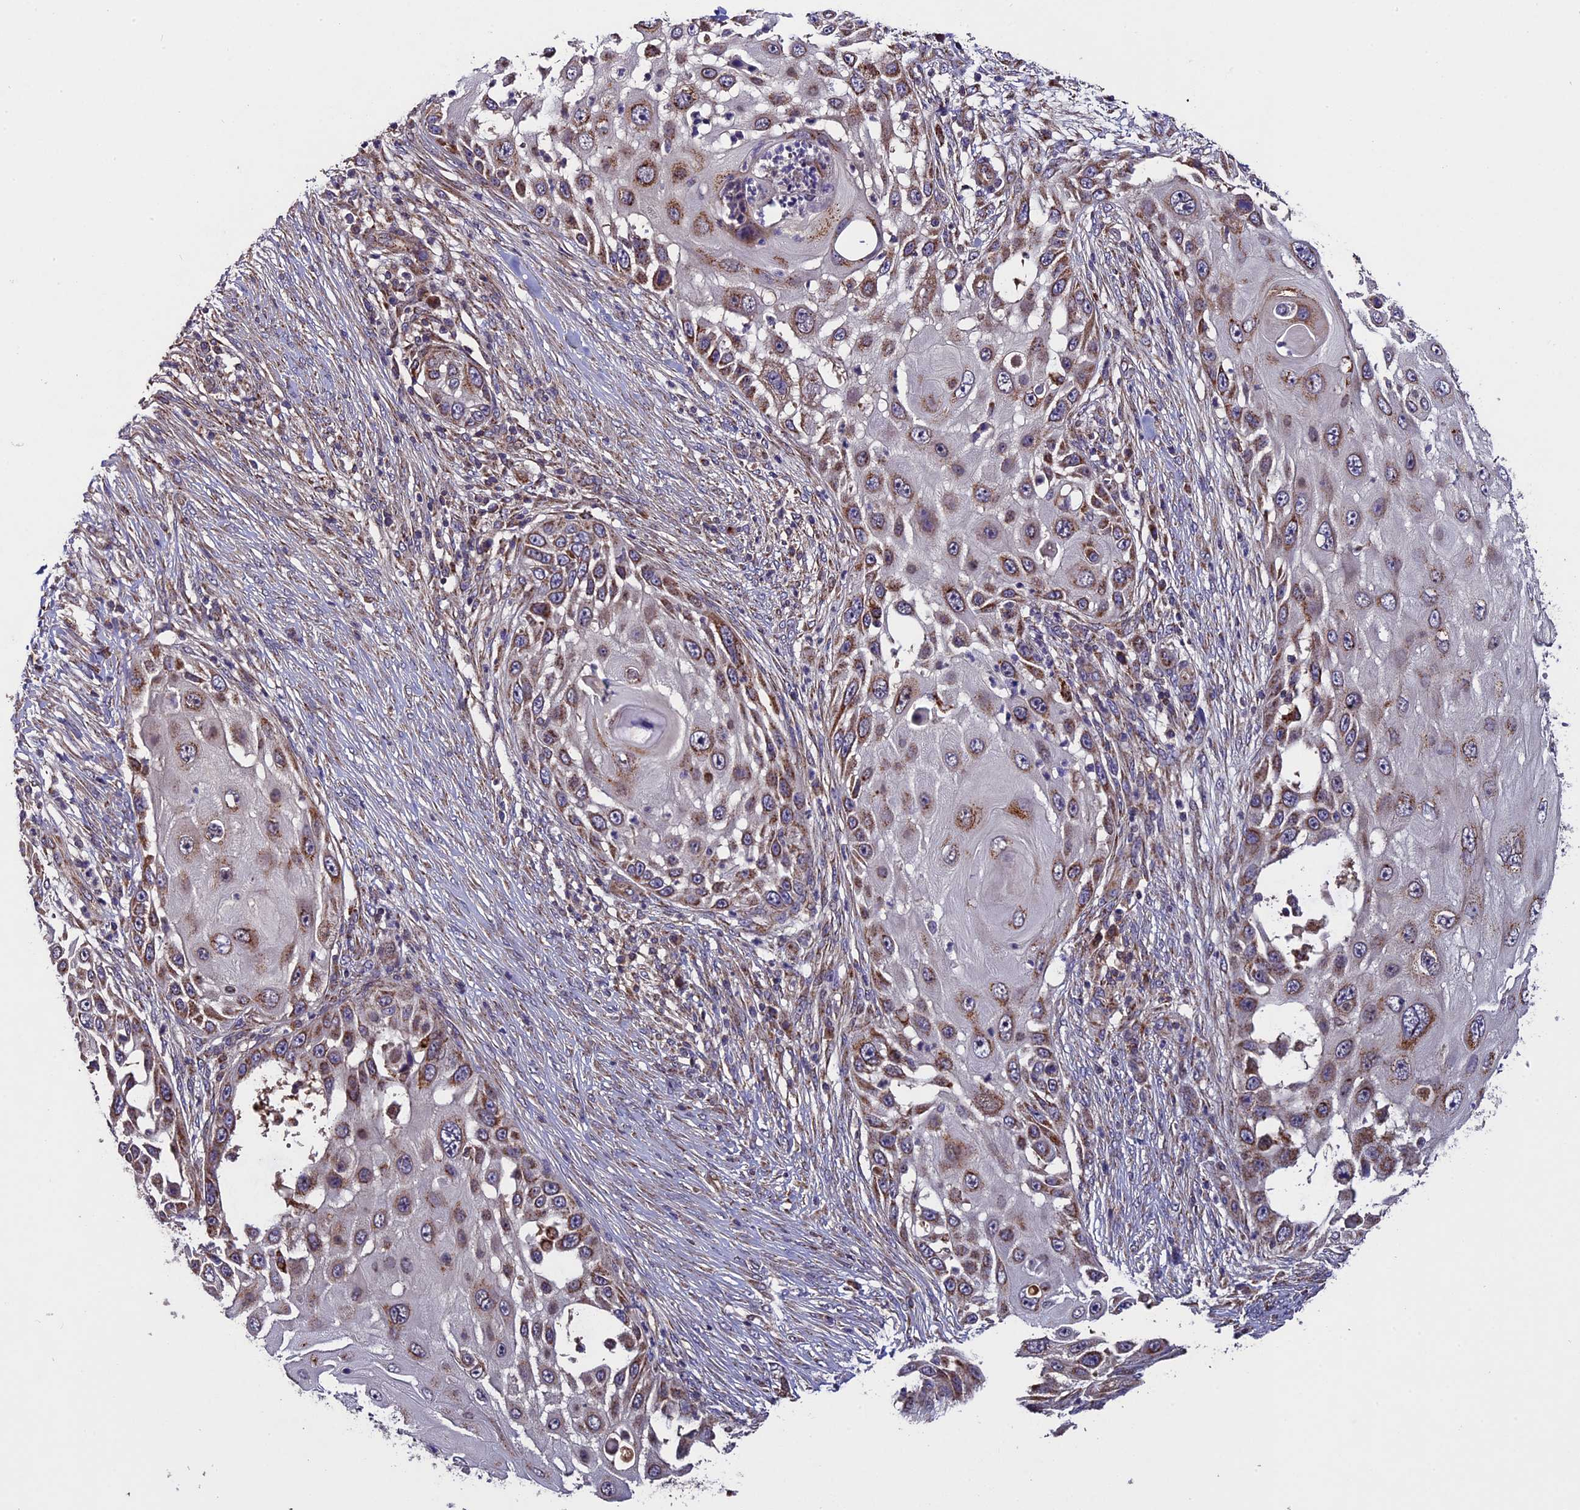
{"staining": {"intensity": "moderate", "quantity": ">75%", "location": "cytoplasmic/membranous"}, "tissue": "skin cancer", "cell_type": "Tumor cells", "image_type": "cancer", "snomed": [{"axis": "morphology", "description": "Squamous cell carcinoma, NOS"}, {"axis": "topography", "description": "Skin"}], "caption": "Protein analysis of skin cancer (squamous cell carcinoma) tissue demonstrates moderate cytoplasmic/membranous positivity in about >75% of tumor cells.", "gene": "RNF17", "patient": {"sex": "female", "age": 44}}